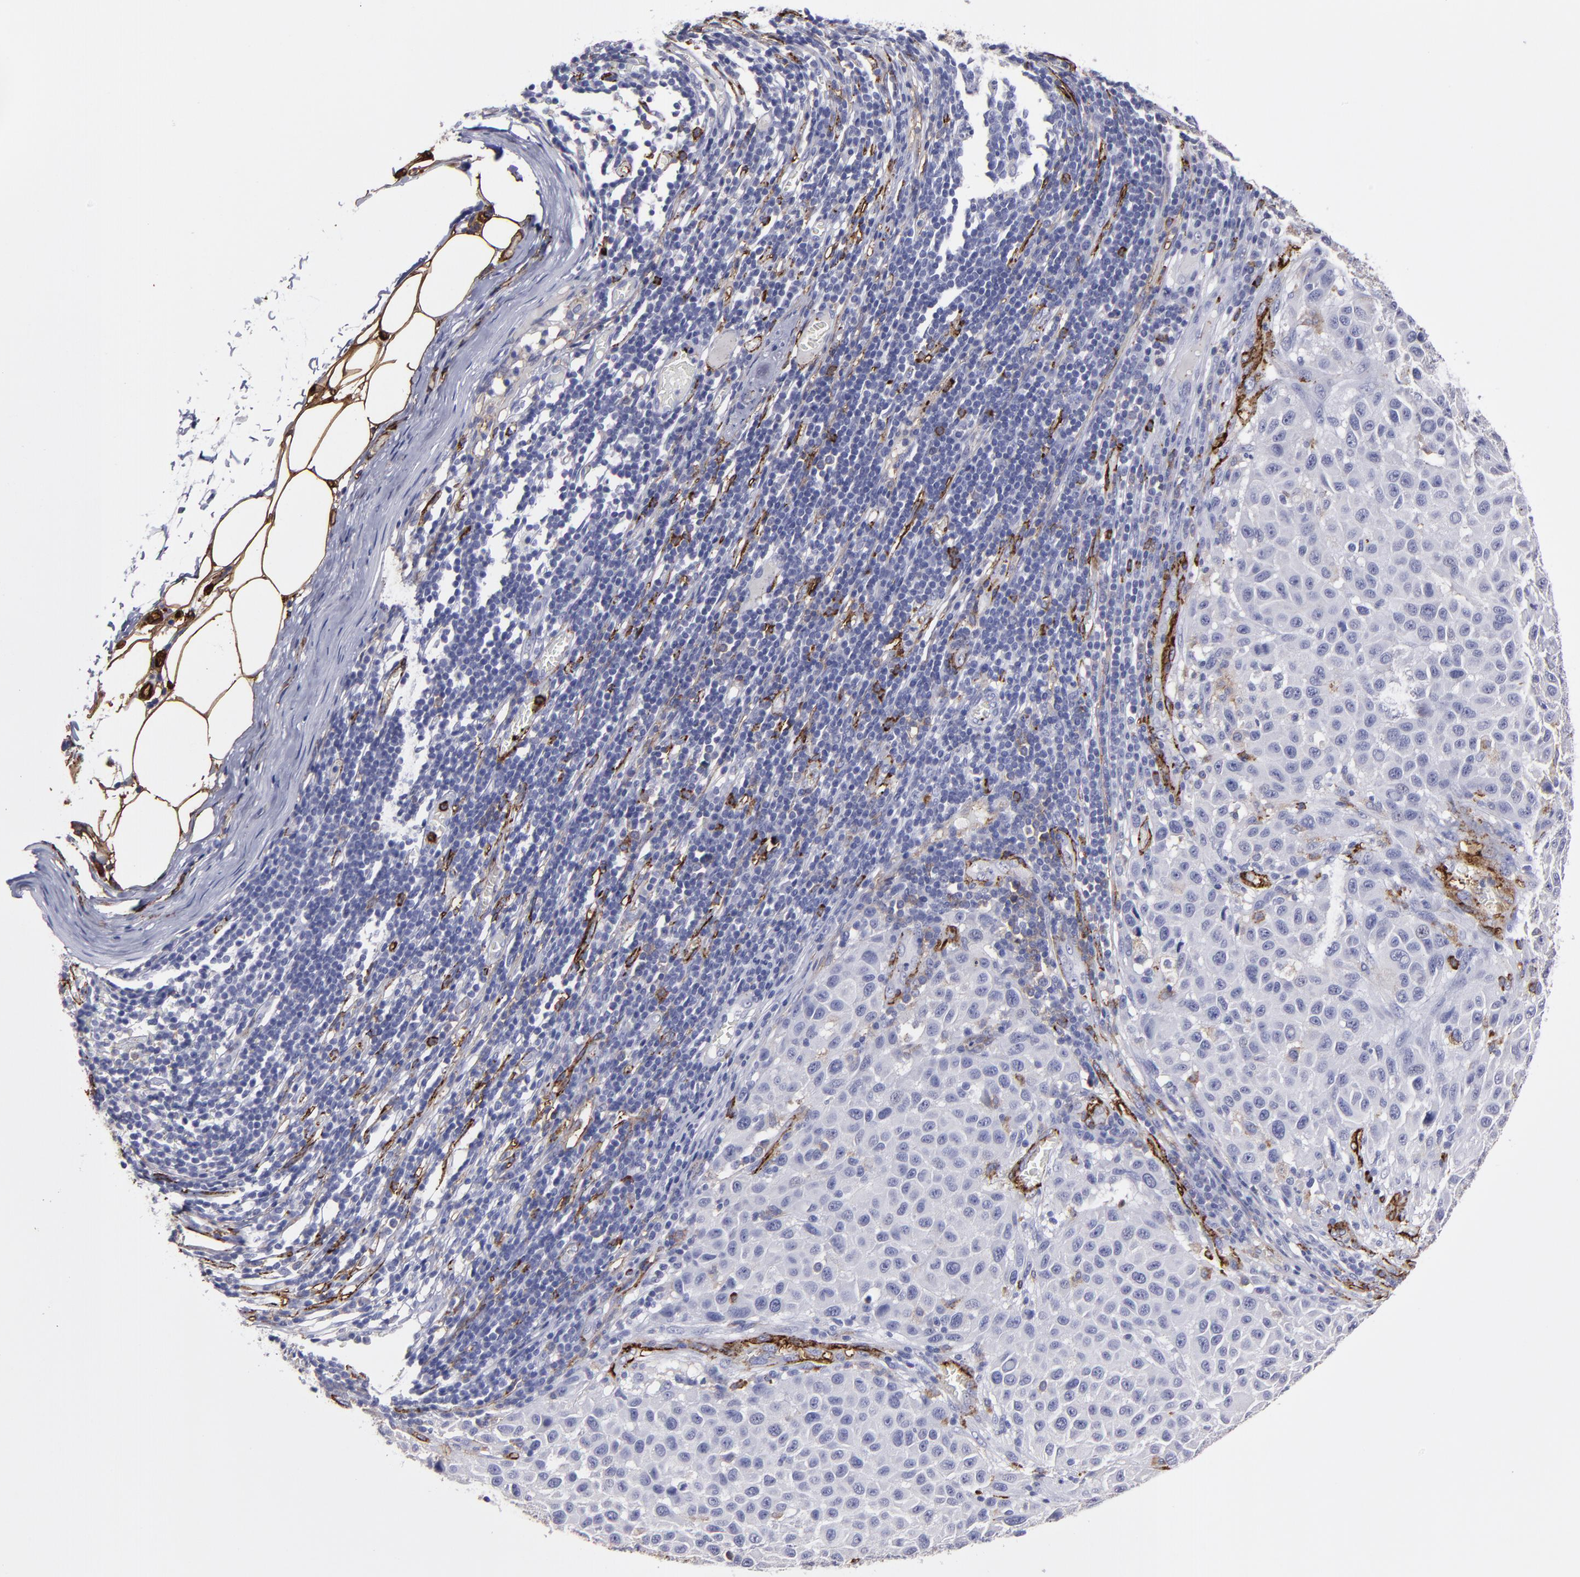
{"staining": {"intensity": "negative", "quantity": "none", "location": "none"}, "tissue": "melanoma", "cell_type": "Tumor cells", "image_type": "cancer", "snomed": [{"axis": "morphology", "description": "Malignant melanoma, Metastatic site"}, {"axis": "topography", "description": "Lymph node"}], "caption": "An immunohistochemistry micrograph of malignant melanoma (metastatic site) is shown. There is no staining in tumor cells of malignant melanoma (metastatic site).", "gene": "CD36", "patient": {"sex": "male", "age": 61}}